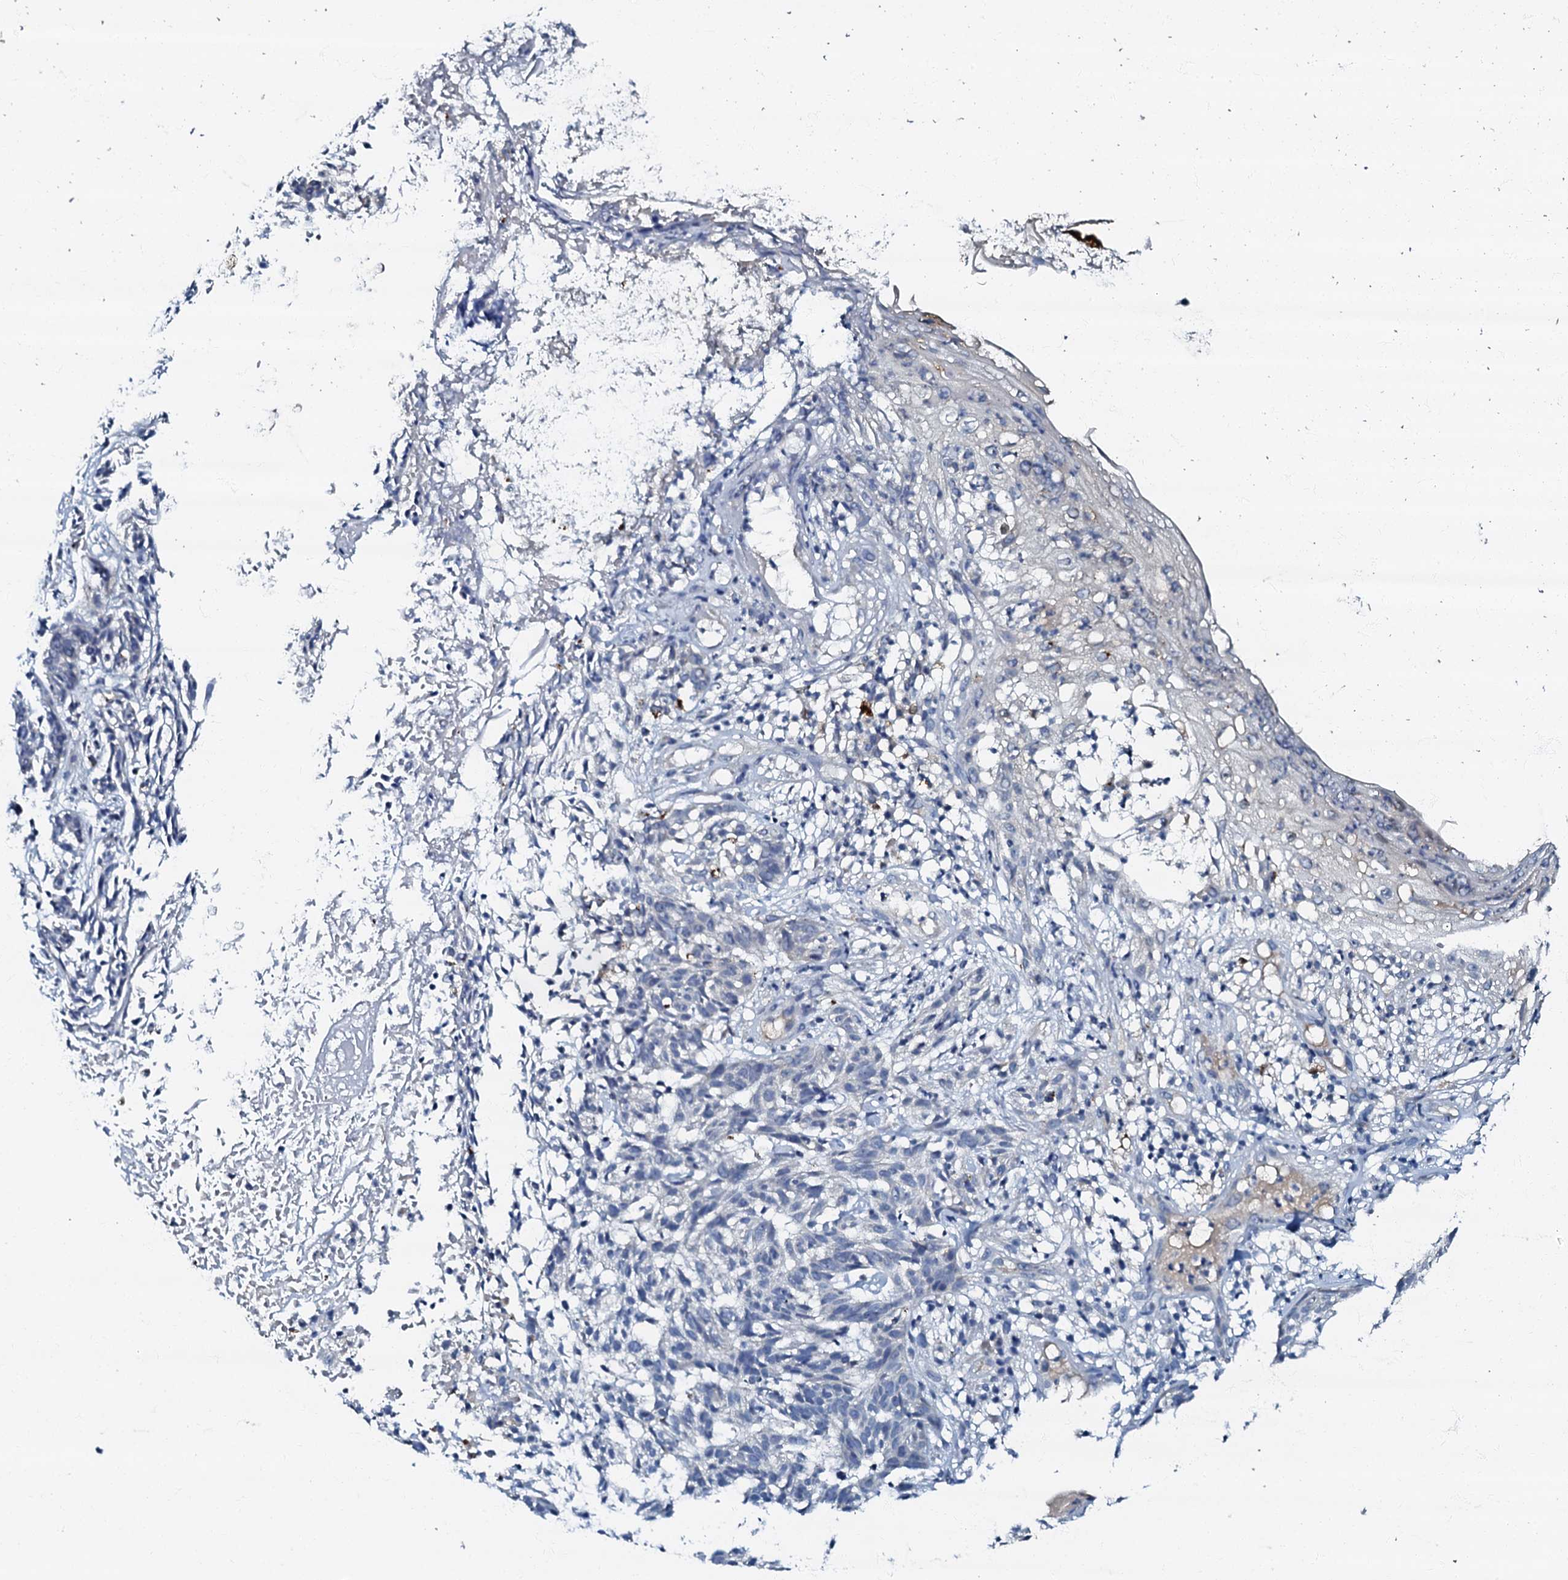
{"staining": {"intensity": "negative", "quantity": "none", "location": "none"}, "tissue": "skin cancer", "cell_type": "Tumor cells", "image_type": "cancer", "snomed": [{"axis": "morphology", "description": "Basal cell carcinoma"}, {"axis": "topography", "description": "Skin"}], "caption": "Immunohistochemistry (IHC) histopathology image of neoplastic tissue: human skin cancer stained with DAB (3,3'-diaminobenzidine) displays no significant protein staining in tumor cells. Nuclei are stained in blue.", "gene": "OLAH", "patient": {"sex": "male", "age": 85}}